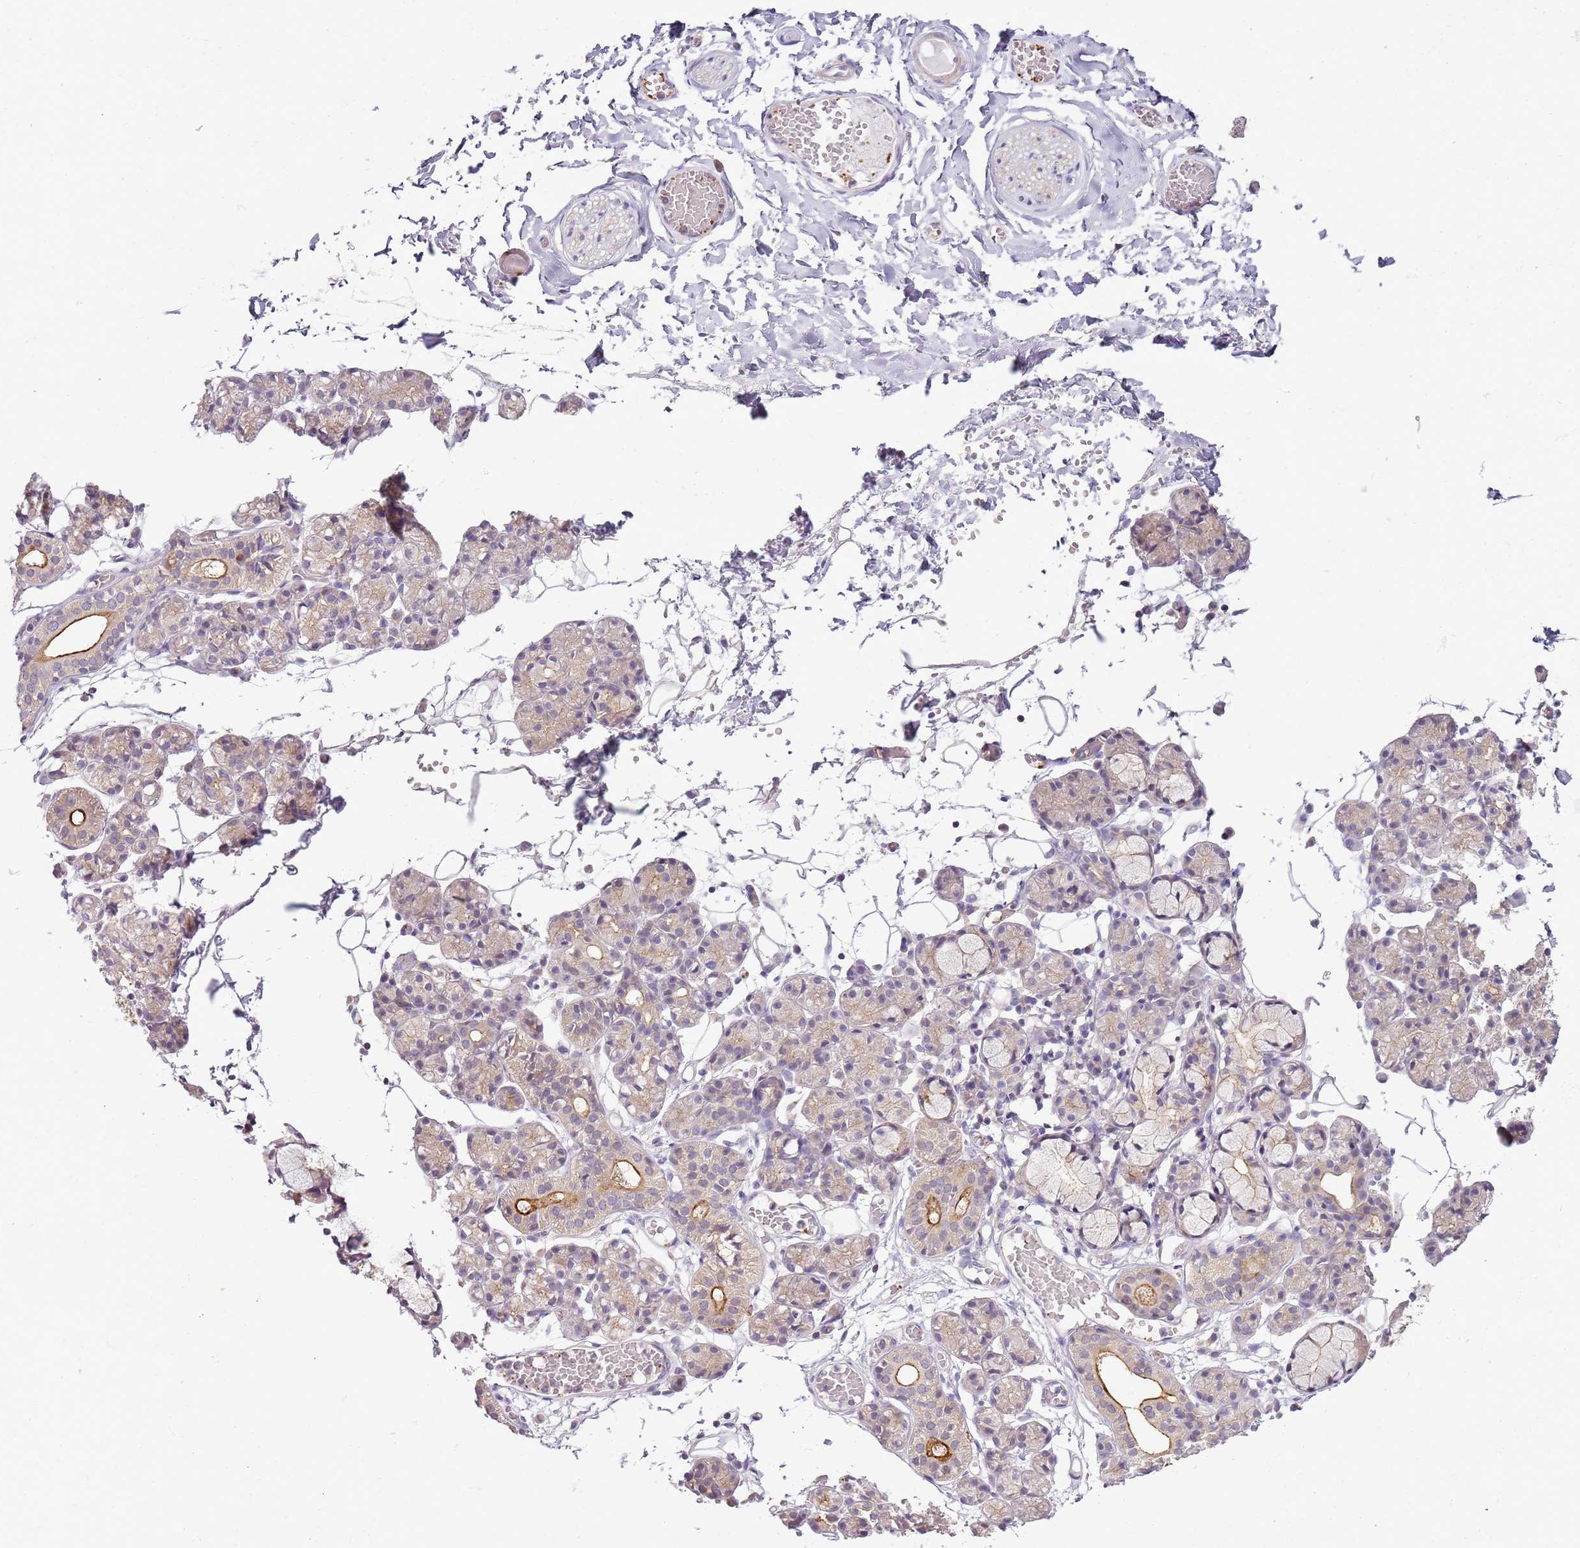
{"staining": {"intensity": "strong", "quantity": "<25%", "location": "cytoplasmic/membranous"}, "tissue": "salivary gland", "cell_type": "Glandular cells", "image_type": "normal", "snomed": [{"axis": "morphology", "description": "Normal tissue, NOS"}, {"axis": "topography", "description": "Salivary gland"}], "caption": "Approximately <25% of glandular cells in benign human salivary gland show strong cytoplasmic/membranous protein positivity as visualized by brown immunohistochemical staining.", "gene": "CAPN7", "patient": {"sex": "male", "age": 63}}